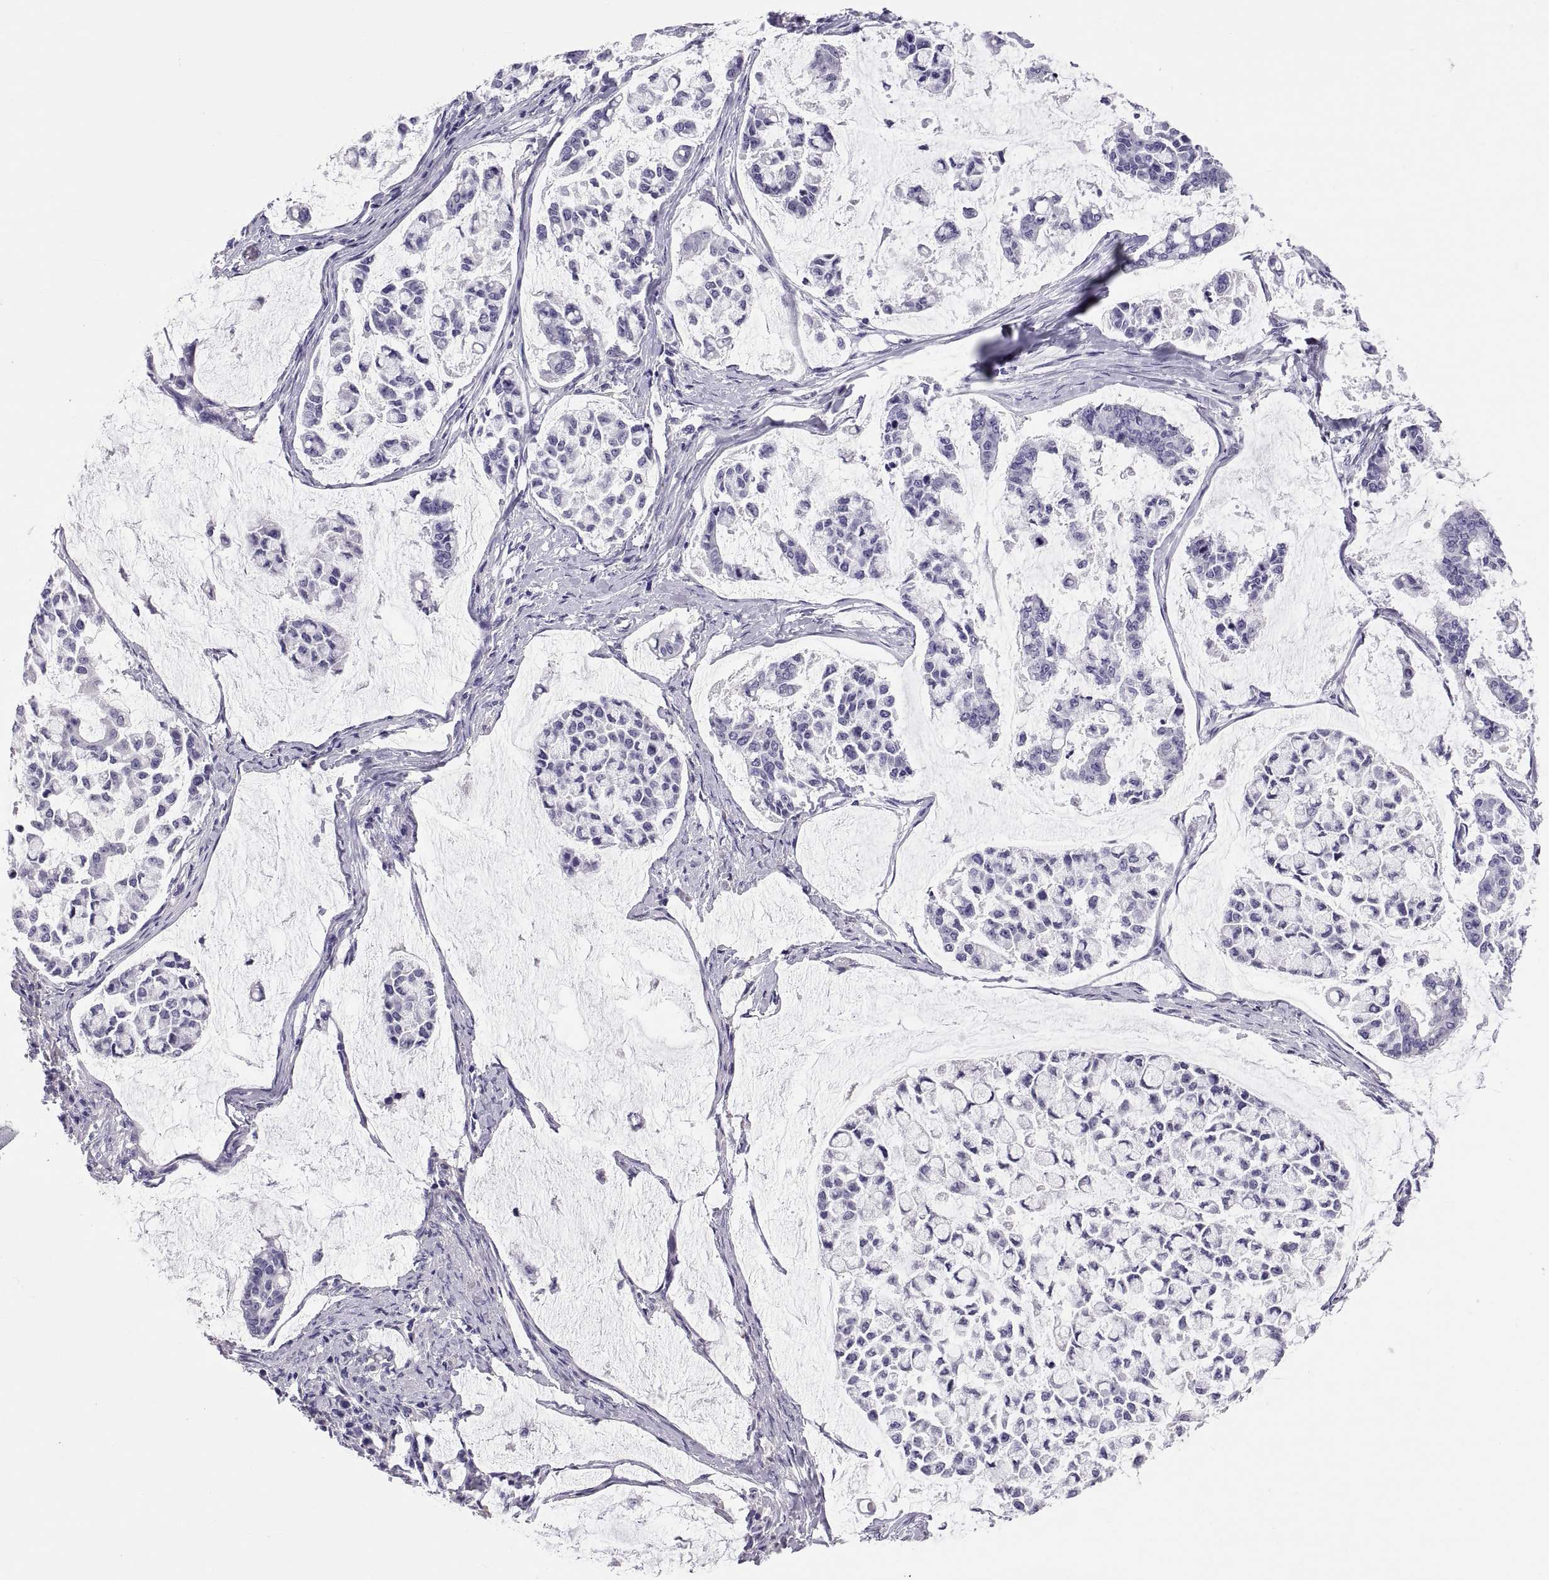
{"staining": {"intensity": "negative", "quantity": "none", "location": "none"}, "tissue": "stomach cancer", "cell_type": "Tumor cells", "image_type": "cancer", "snomed": [{"axis": "morphology", "description": "Adenocarcinoma, NOS"}, {"axis": "topography", "description": "Stomach"}], "caption": "Tumor cells are negative for brown protein staining in adenocarcinoma (stomach).", "gene": "RNASE12", "patient": {"sex": "male", "age": 82}}